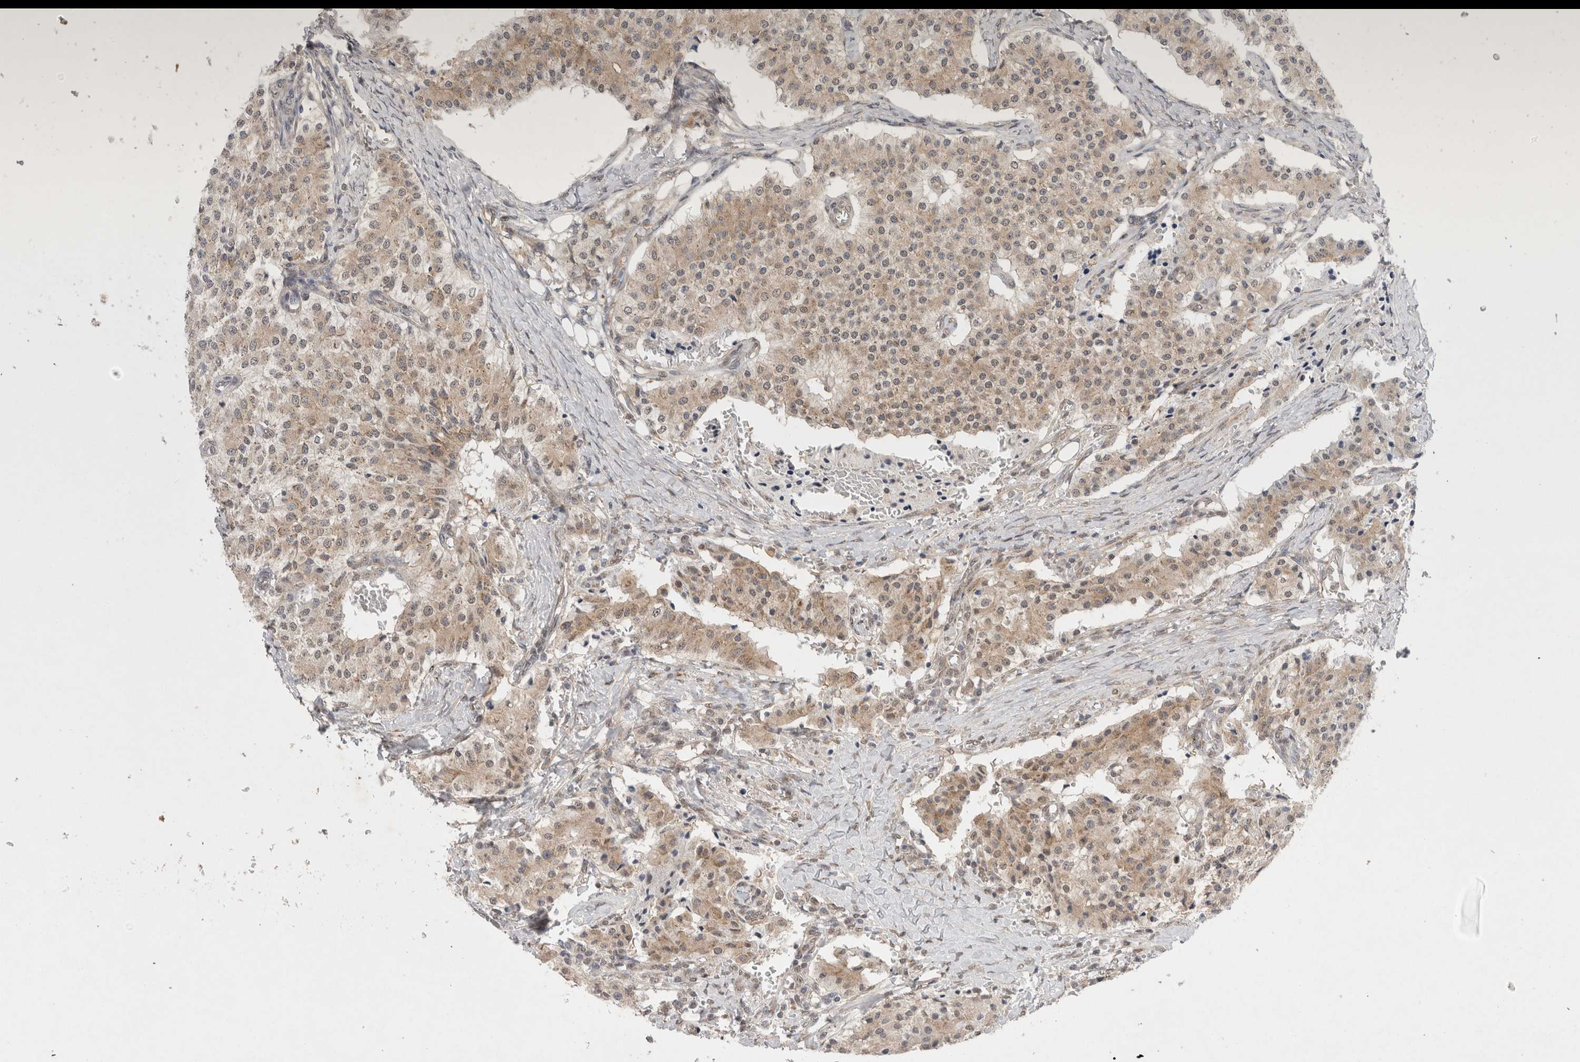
{"staining": {"intensity": "weak", "quantity": "25%-75%", "location": "cytoplasmic/membranous"}, "tissue": "carcinoid", "cell_type": "Tumor cells", "image_type": "cancer", "snomed": [{"axis": "morphology", "description": "Carcinoid, malignant, NOS"}, {"axis": "topography", "description": "Colon"}], "caption": "Immunohistochemistry (DAB) staining of human carcinoid shows weak cytoplasmic/membranous protein staining in approximately 25%-75% of tumor cells. (brown staining indicates protein expression, while blue staining denotes nuclei).", "gene": "WIPF2", "patient": {"sex": "female", "age": 52}}